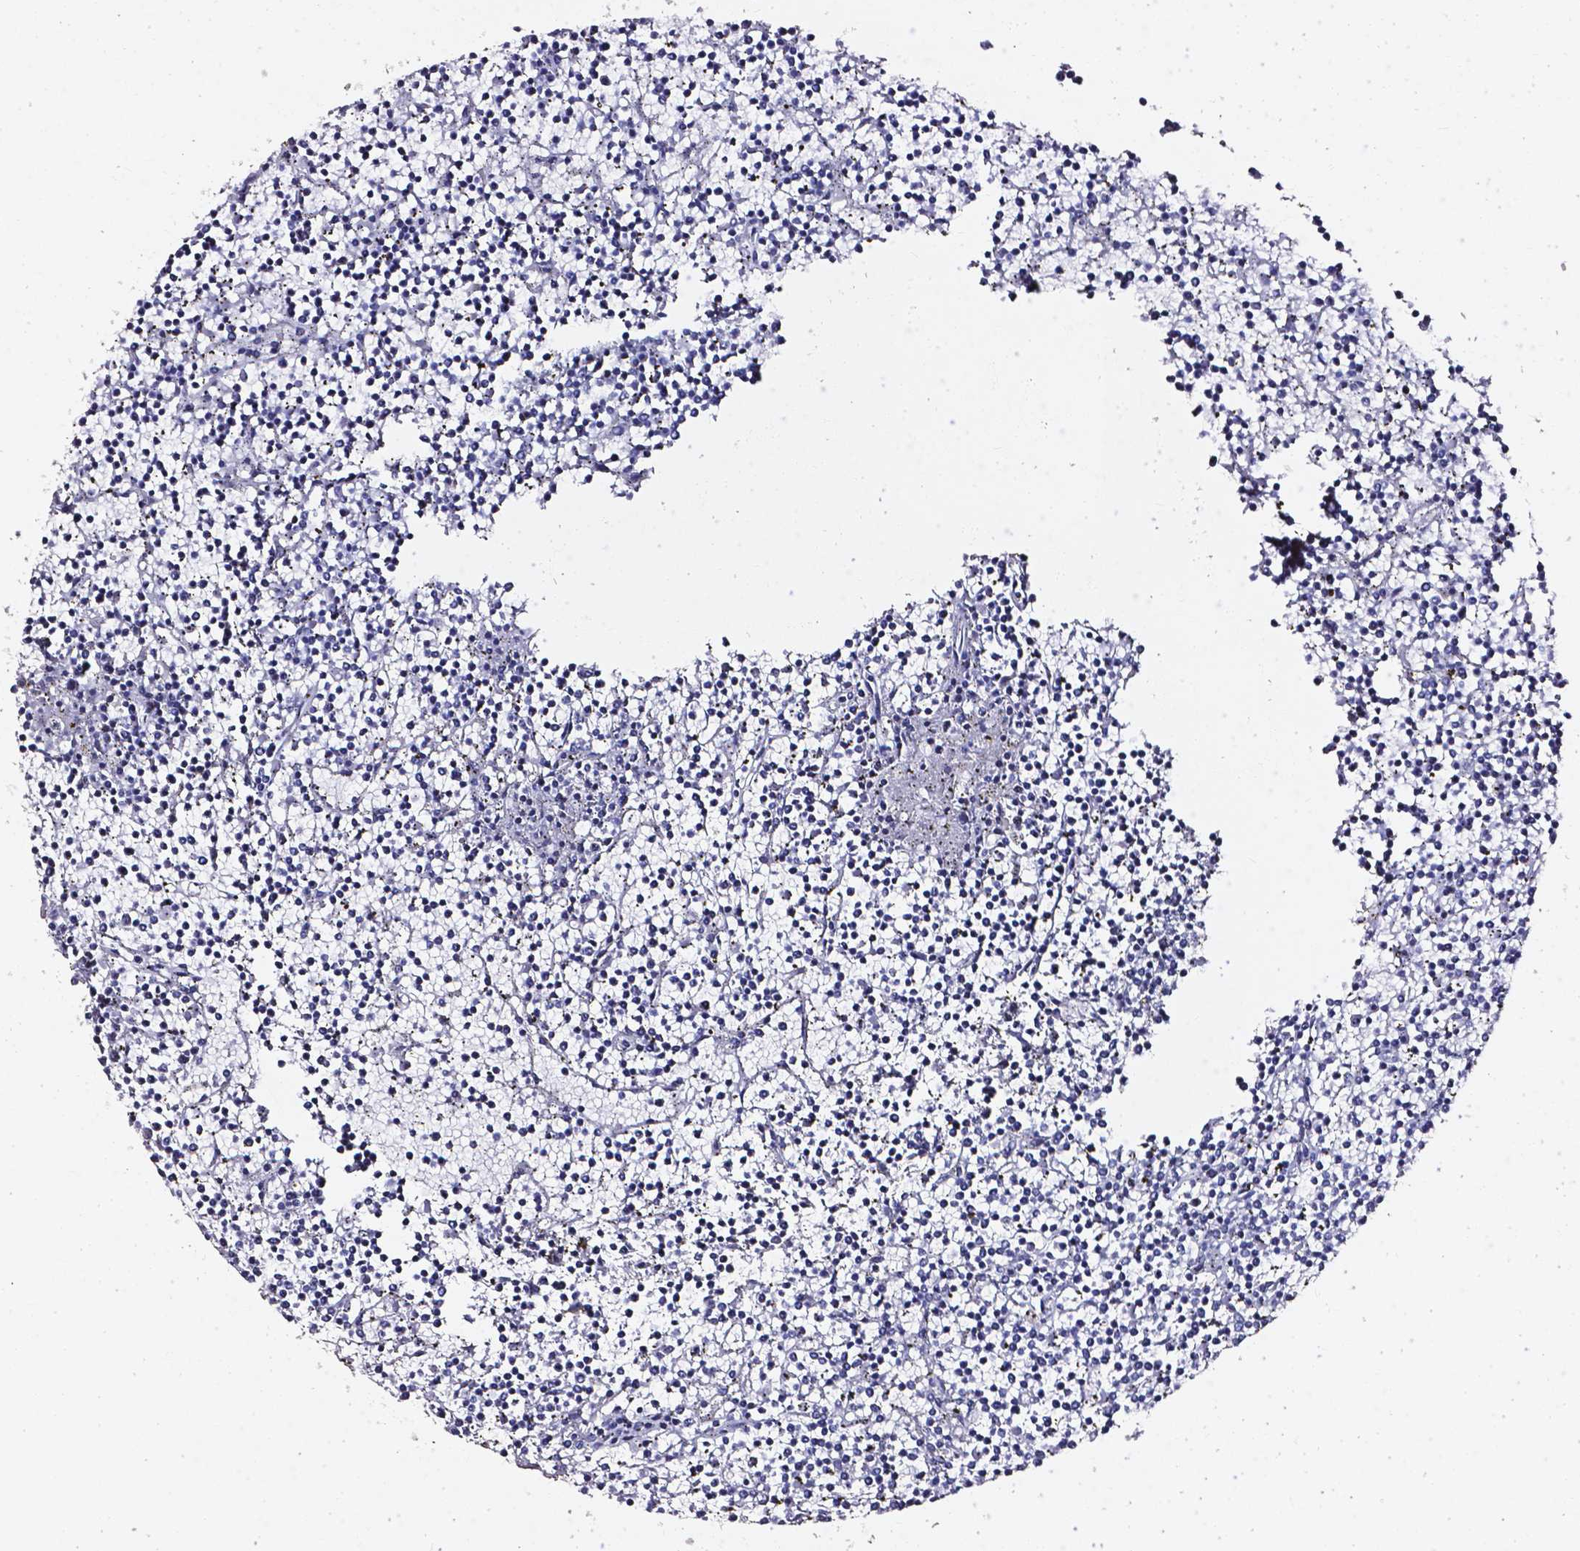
{"staining": {"intensity": "negative", "quantity": "none", "location": "none"}, "tissue": "lymphoma", "cell_type": "Tumor cells", "image_type": "cancer", "snomed": [{"axis": "morphology", "description": "Malignant lymphoma, non-Hodgkin's type, Low grade"}, {"axis": "topography", "description": "Spleen"}], "caption": "Immunohistochemistry (IHC) of human lymphoma shows no expression in tumor cells.", "gene": "AKR1B10", "patient": {"sex": "female", "age": 19}}